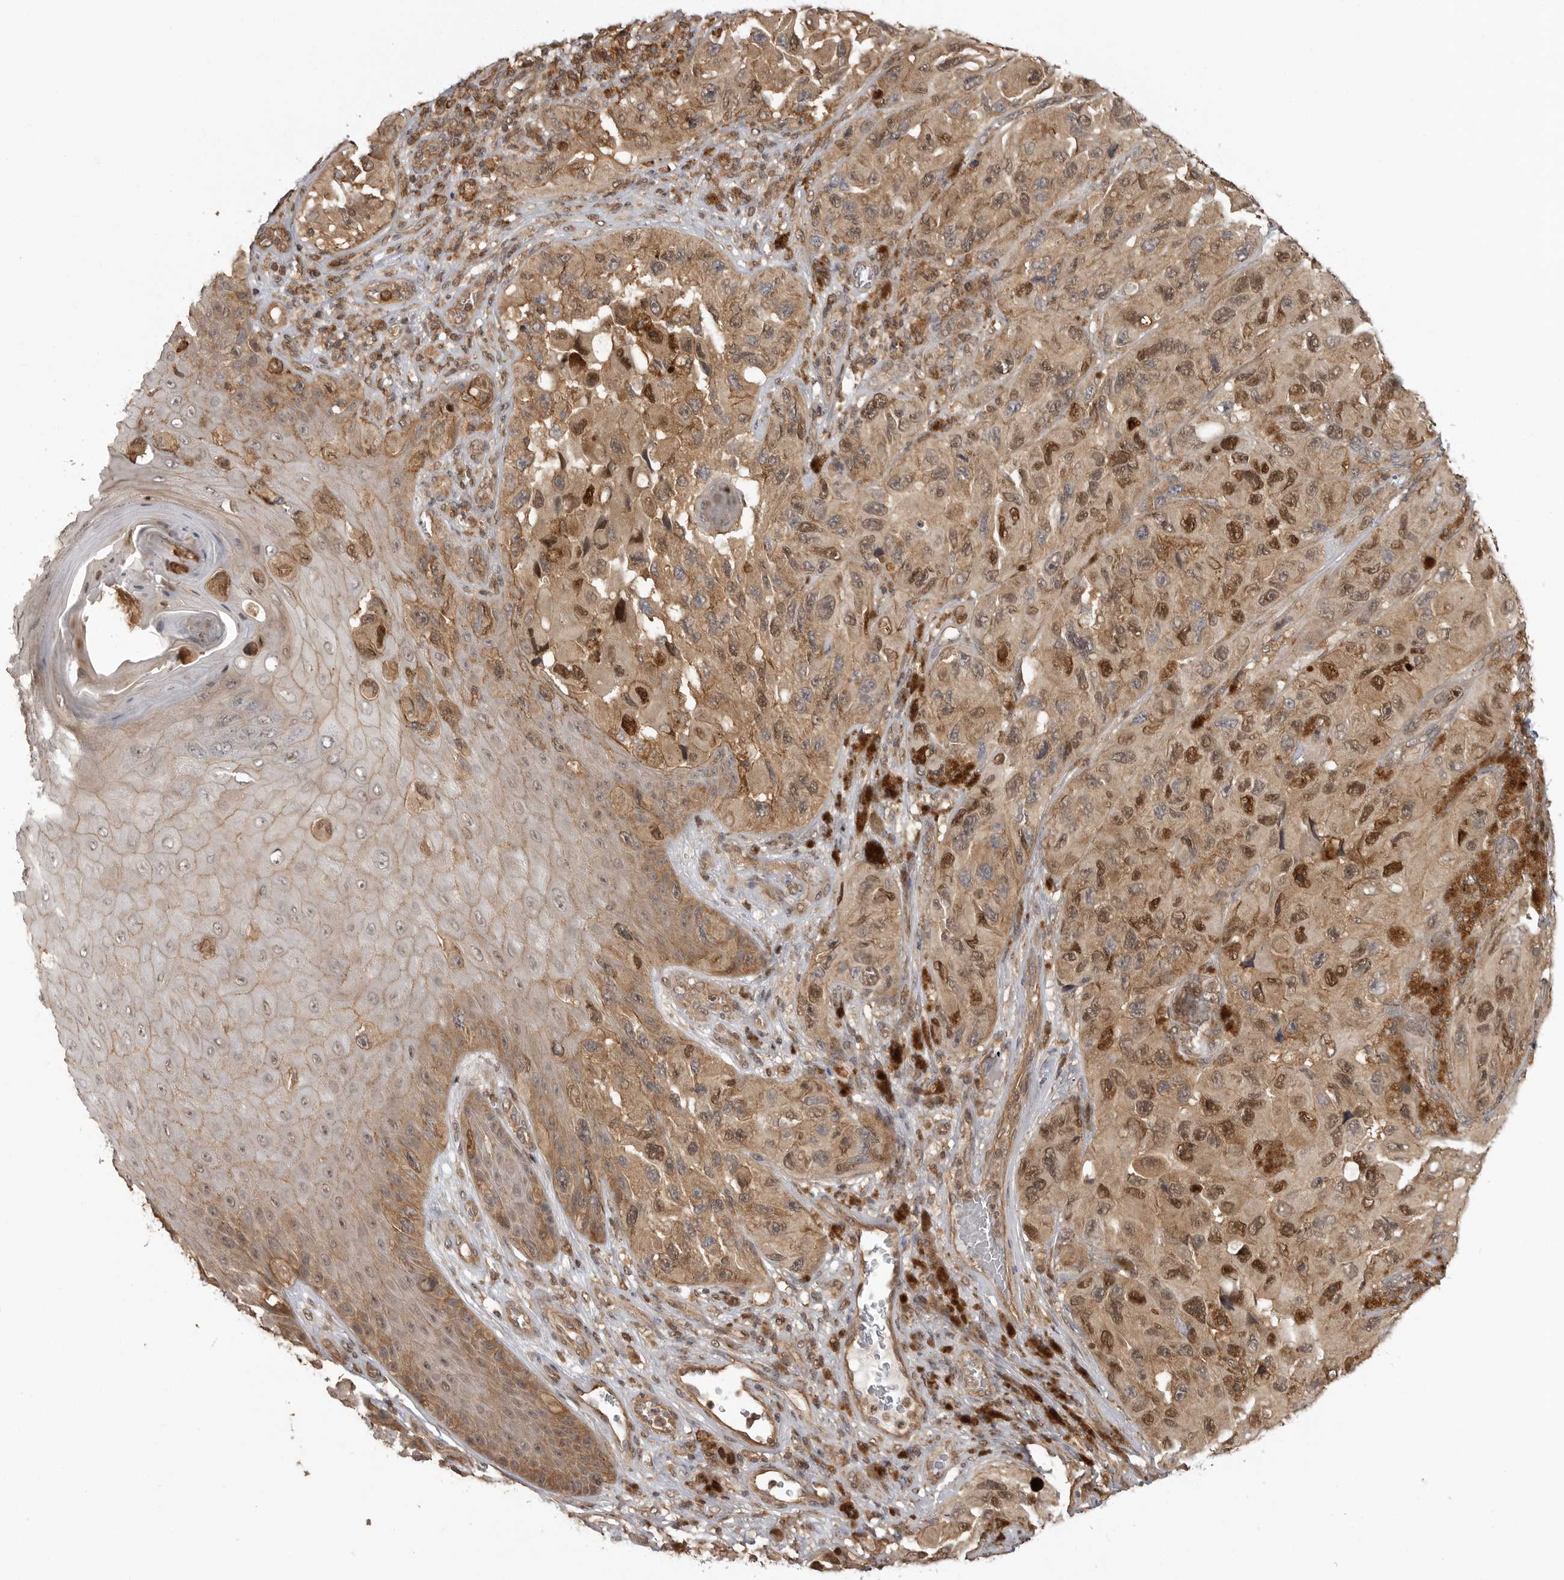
{"staining": {"intensity": "moderate", "quantity": ">75%", "location": "cytoplasmic/membranous,nuclear"}, "tissue": "melanoma", "cell_type": "Tumor cells", "image_type": "cancer", "snomed": [{"axis": "morphology", "description": "Malignant melanoma, NOS"}, {"axis": "topography", "description": "Skin"}], "caption": "A high-resolution image shows immunohistochemistry staining of melanoma, which demonstrates moderate cytoplasmic/membranous and nuclear staining in approximately >75% of tumor cells.", "gene": "ERN1", "patient": {"sex": "female", "age": 73}}